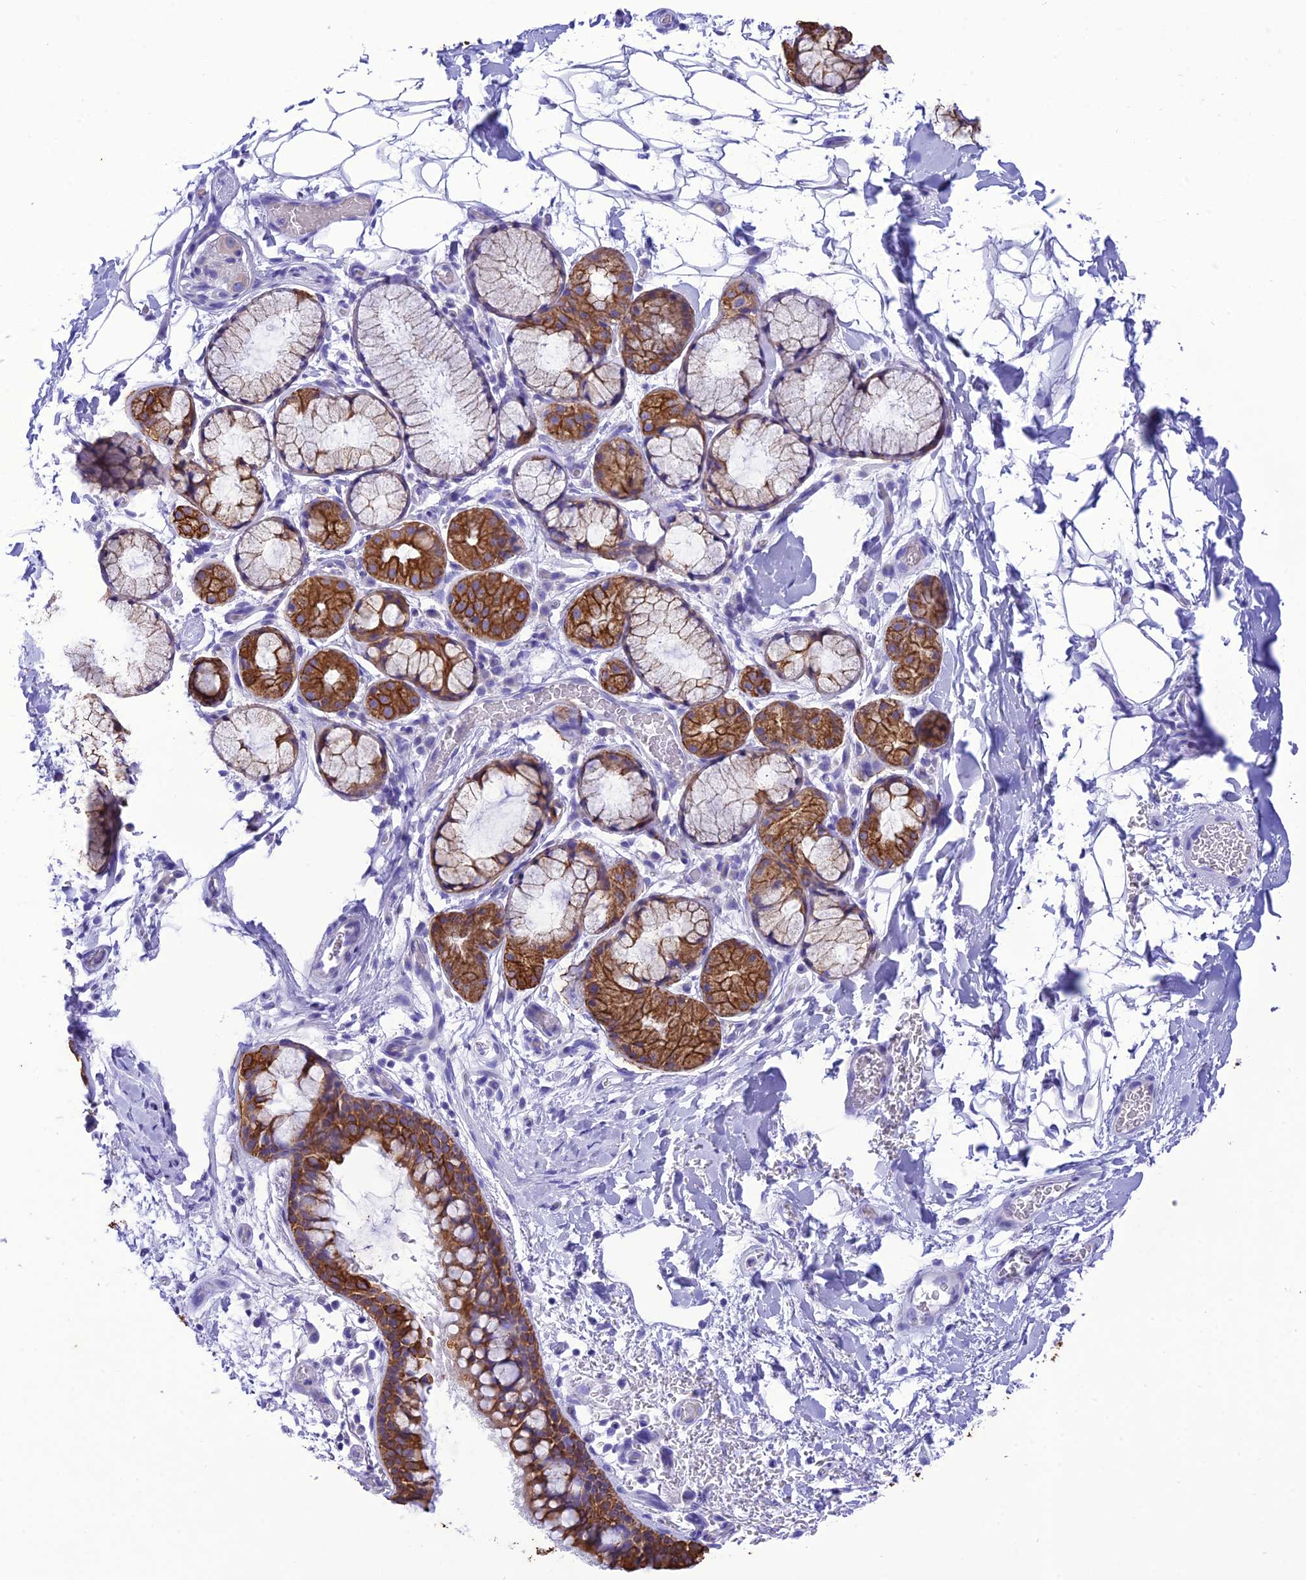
{"staining": {"intensity": "strong", "quantity": ">75%", "location": "cytoplasmic/membranous"}, "tissue": "bronchus", "cell_type": "Respiratory epithelial cells", "image_type": "normal", "snomed": [{"axis": "morphology", "description": "Normal tissue, NOS"}, {"axis": "topography", "description": "Bronchus"}], "caption": "The image displays a brown stain indicating the presence of a protein in the cytoplasmic/membranous of respiratory epithelial cells in bronchus. (IHC, brightfield microscopy, high magnification).", "gene": "VPS52", "patient": {"sex": "male", "age": 65}}